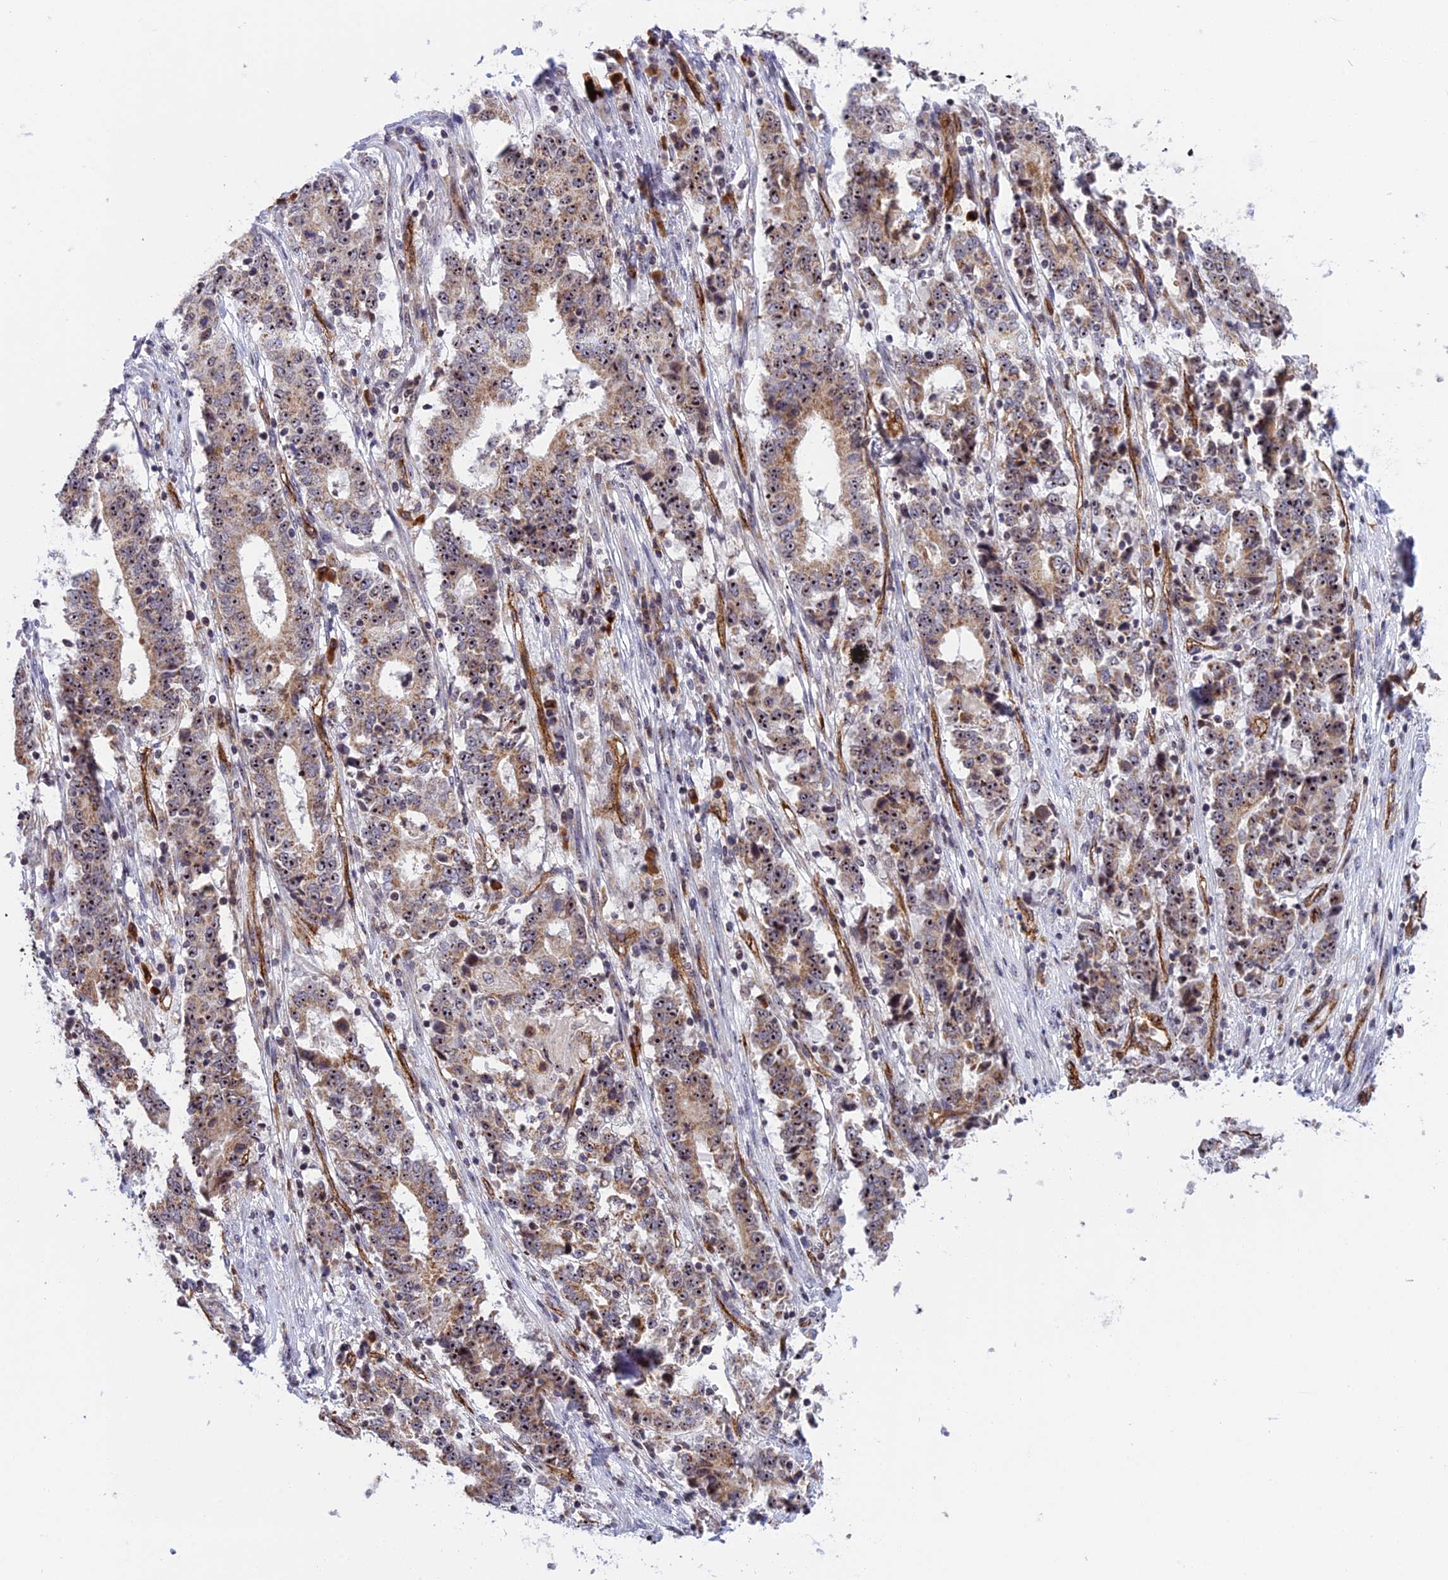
{"staining": {"intensity": "moderate", "quantity": ">75%", "location": "cytoplasmic/membranous,nuclear"}, "tissue": "stomach cancer", "cell_type": "Tumor cells", "image_type": "cancer", "snomed": [{"axis": "morphology", "description": "Adenocarcinoma, NOS"}, {"axis": "topography", "description": "Stomach"}], "caption": "A brown stain highlights moderate cytoplasmic/membranous and nuclear positivity of a protein in human adenocarcinoma (stomach) tumor cells. (DAB (3,3'-diaminobenzidine) = brown stain, brightfield microscopy at high magnification).", "gene": "MPND", "patient": {"sex": "male", "age": 59}}